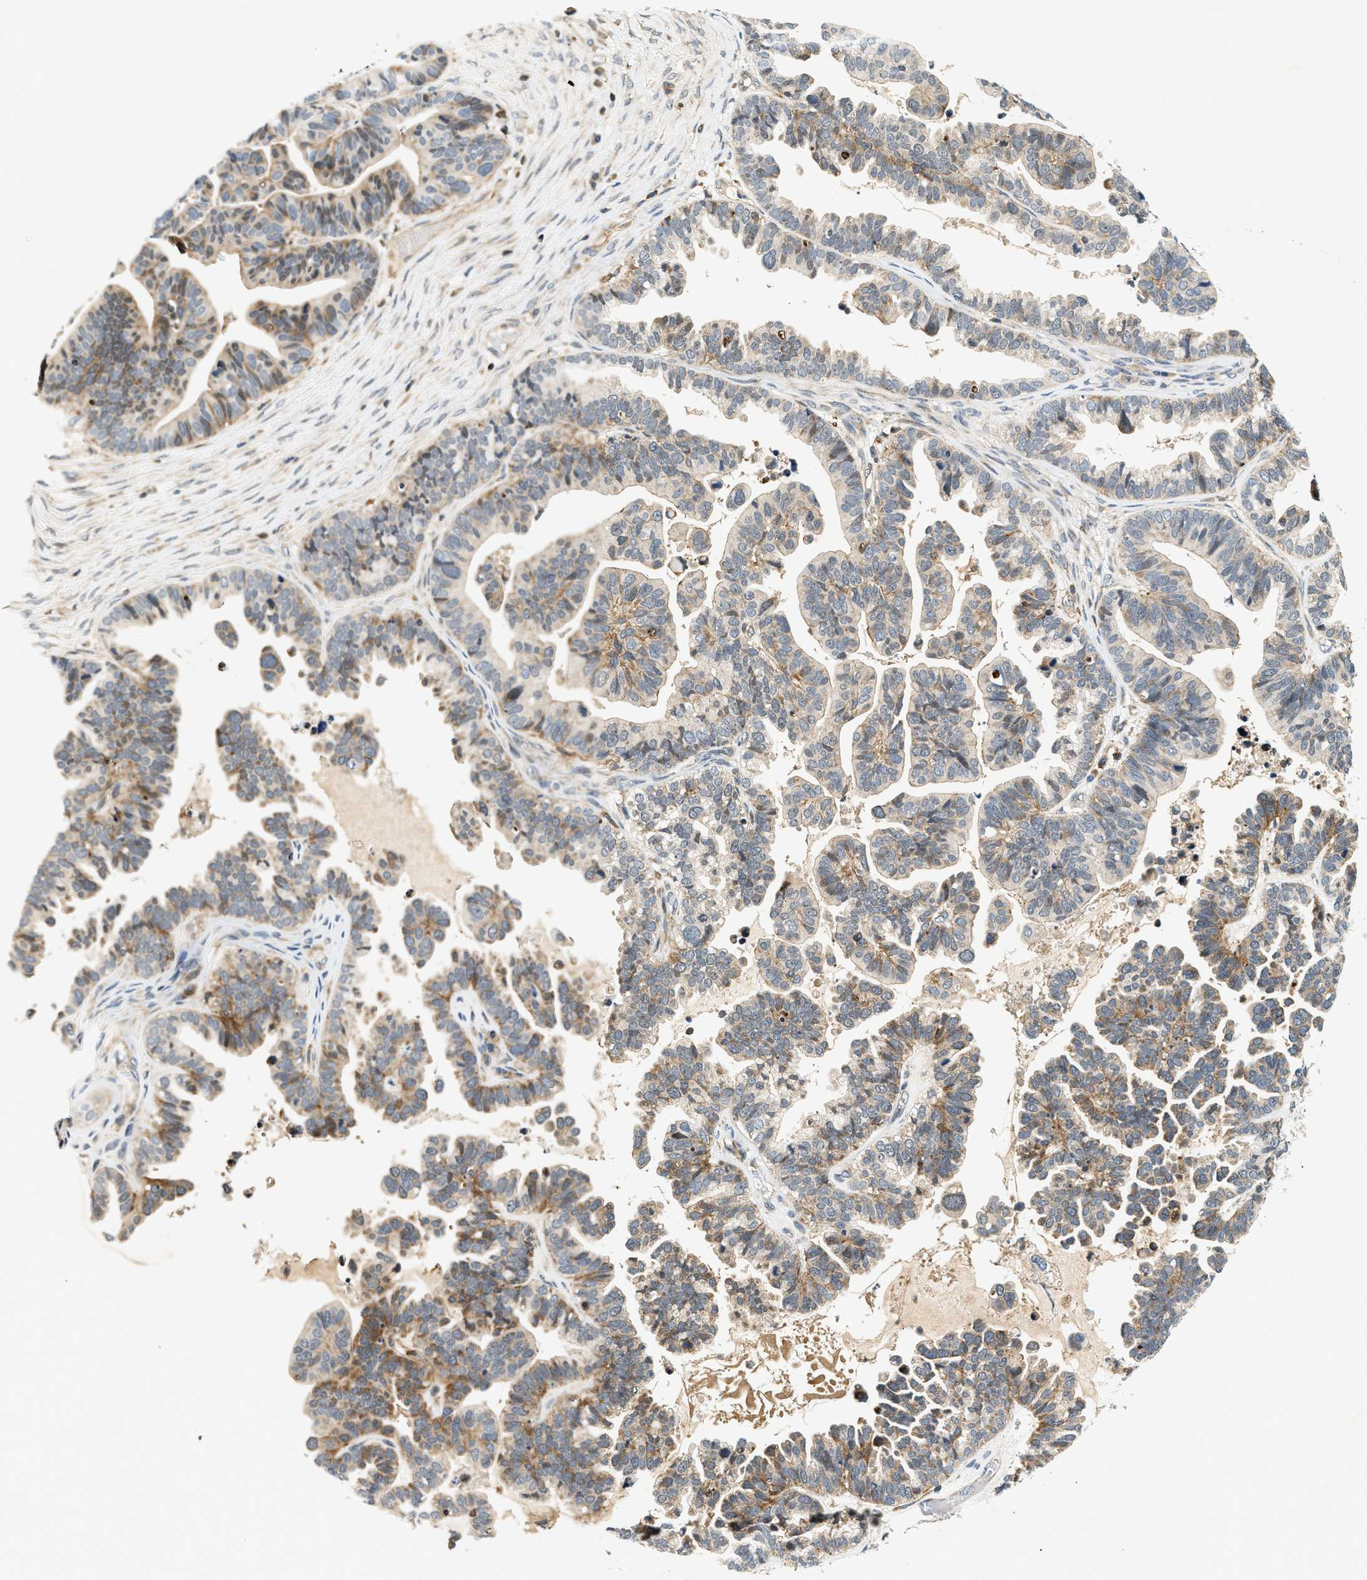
{"staining": {"intensity": "moderate", "quantity": "25%-75%", "location": "cytoplasmic/membranous"}, "tissue": "ovarian cancer", "cell_type": "Tumor cells", "image_type": "cancer", "snomed": [{"axis": "morphology", "description": "Cystadenocarcinoma, serous, NOS"}, {"axis": "topography", "description": "Ovary"}], "caption": "Immunohistochemistry micrograph of neoplastic tissue: ovarian cancer (serous cystadenocarcinoma) stained using immunohistochemistry exhibits medium levels of moderate protein expression localized specifically in the cytoplasmic/membranous of tumor cells, appearing as a cytoplasmic/membranous brown color.", "gene": "SAMD9", "patient": {"sex": "female", "age": 56}}